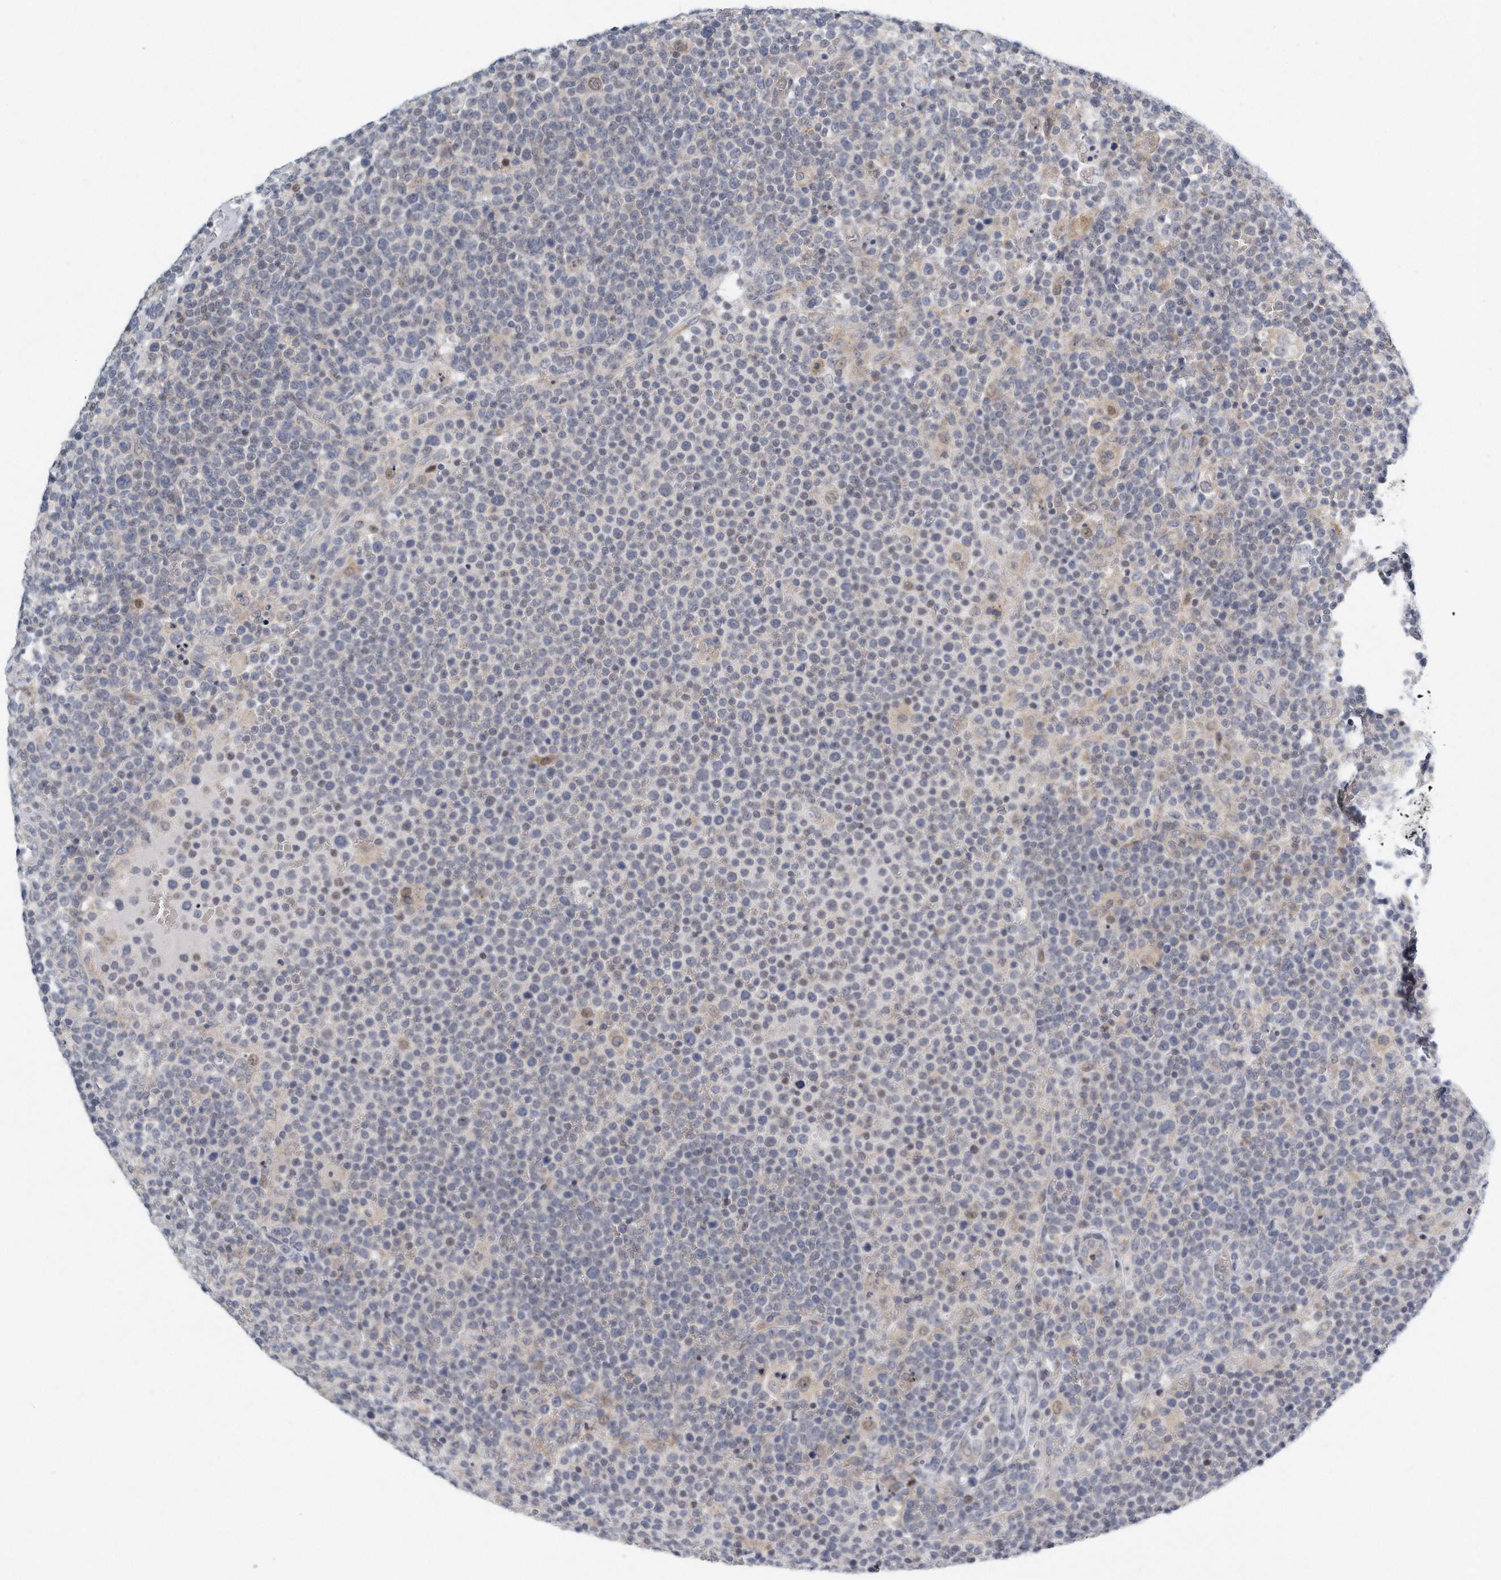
{"staining": {"intensity": "negative", "quantity": "none", "location": "none"}, "tissue": "lymphoma", "cell_type": "Tumor cells", "image_type": "cancer", "snomed": [{"axis": "morphology", "description": "Malignant lymphoma, non-Hodgkin's type, High grade"}, {"axis": "topography", "description": "Lymph node"}], "caption": "IHC image of high-grade malignant lymphoma, non-Hodgkin's type stained for a protein (brown), which exhibits no positivity in tumor cells. (Brightfield microscopy of DAB immunohistochemistry at high magnification).", "gene": "VLDLR", "patient": {"sex": "male", "age": 61}}